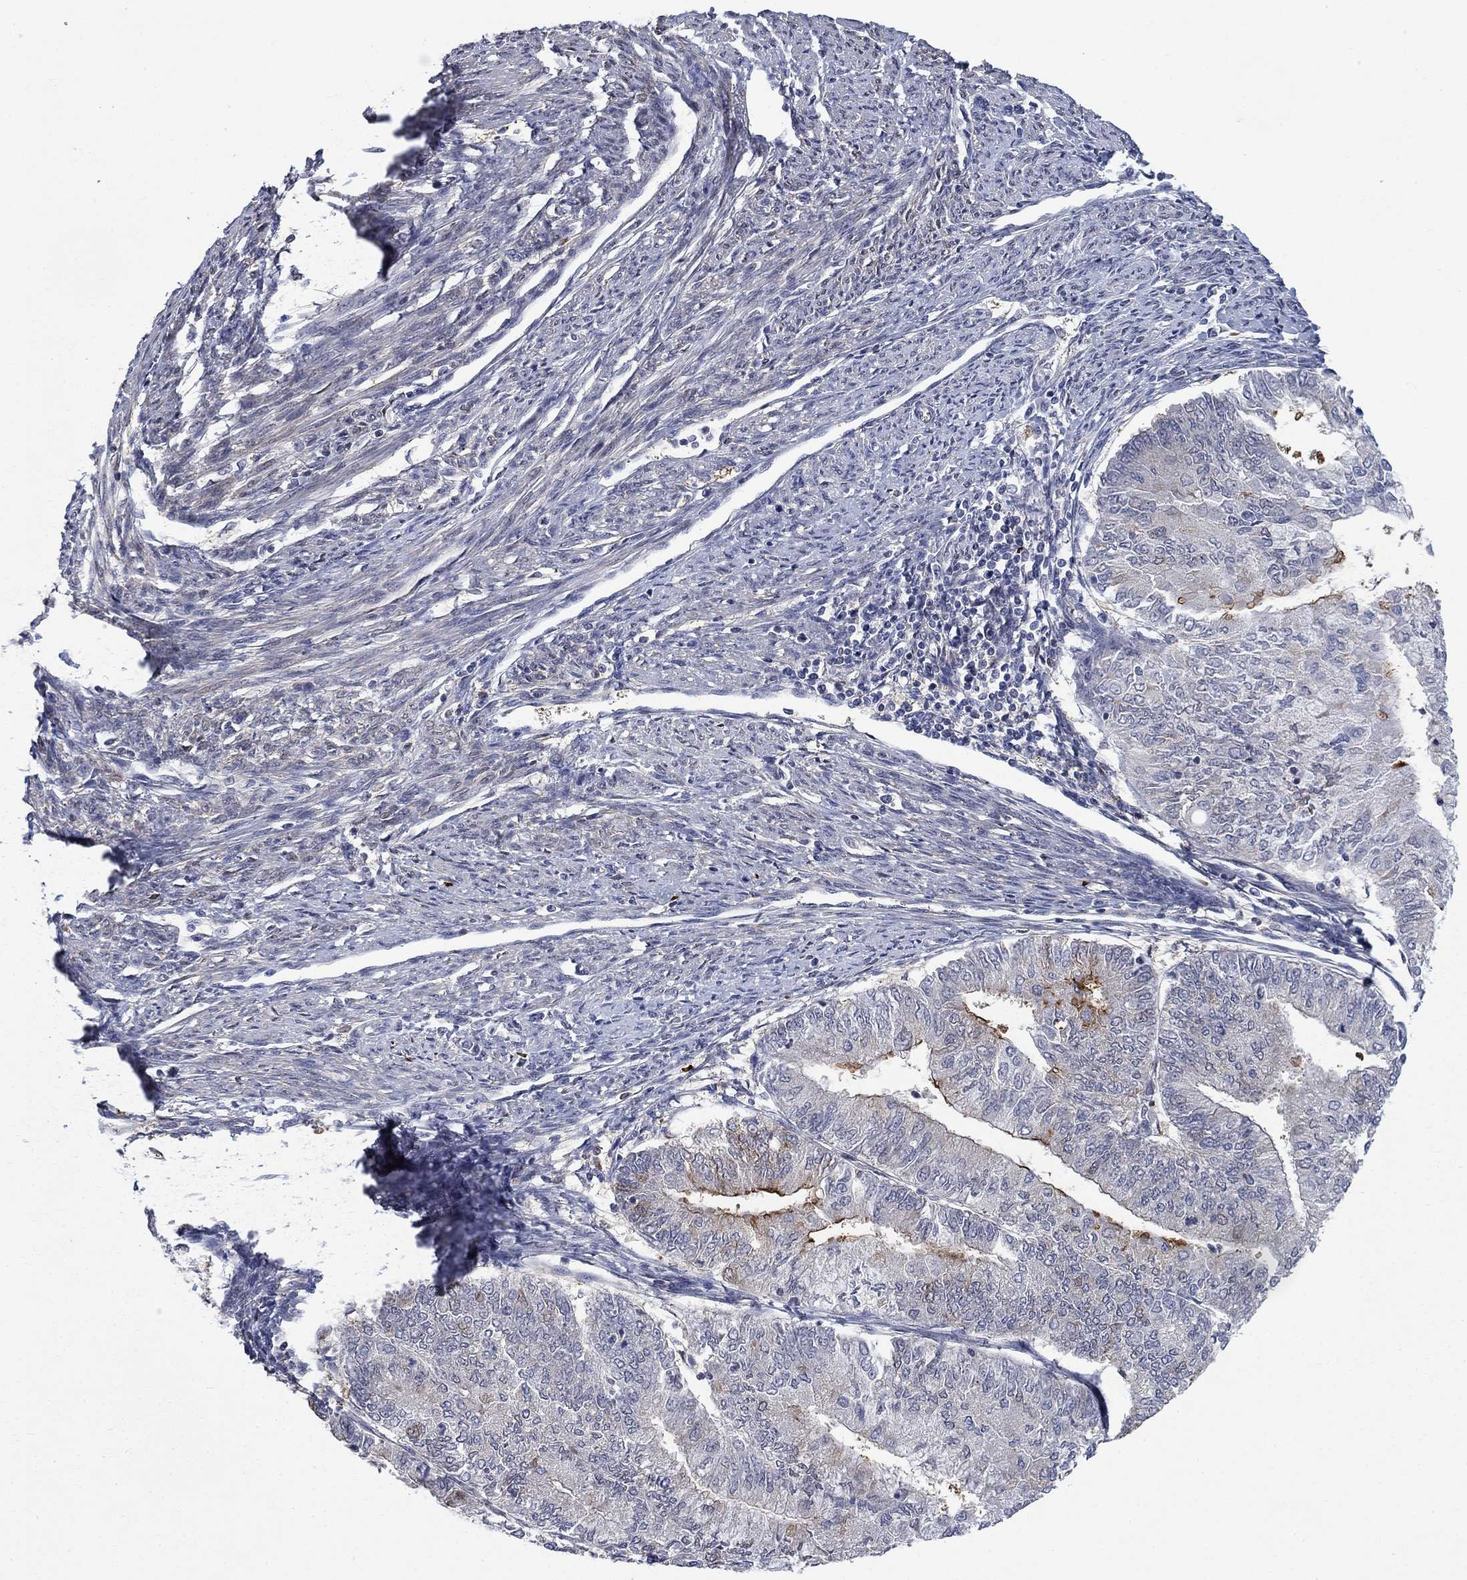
{"staining": {"intensity": "moderate", "quantity": "<25%", "location": "cytoplasmic/membranous"}, "tissue": "endometrial cancer", "cell_type": "Tumor cells", "image_type": "cancer", "snomed": [{"axis": "morphology", "description": "Adenocarcinoma, NOS"}, {"axis": "topography", "description": "Endometrium"}], "caption": "There is low levels of moderate cytoplasmic/membranous staining in tumor cells of adenocarcinoma (endometrial), as demonstrated by immunohistochemical staining (brown color).", "gene": "PDZD2", "patient": {"sex": "female", "age": 59}}